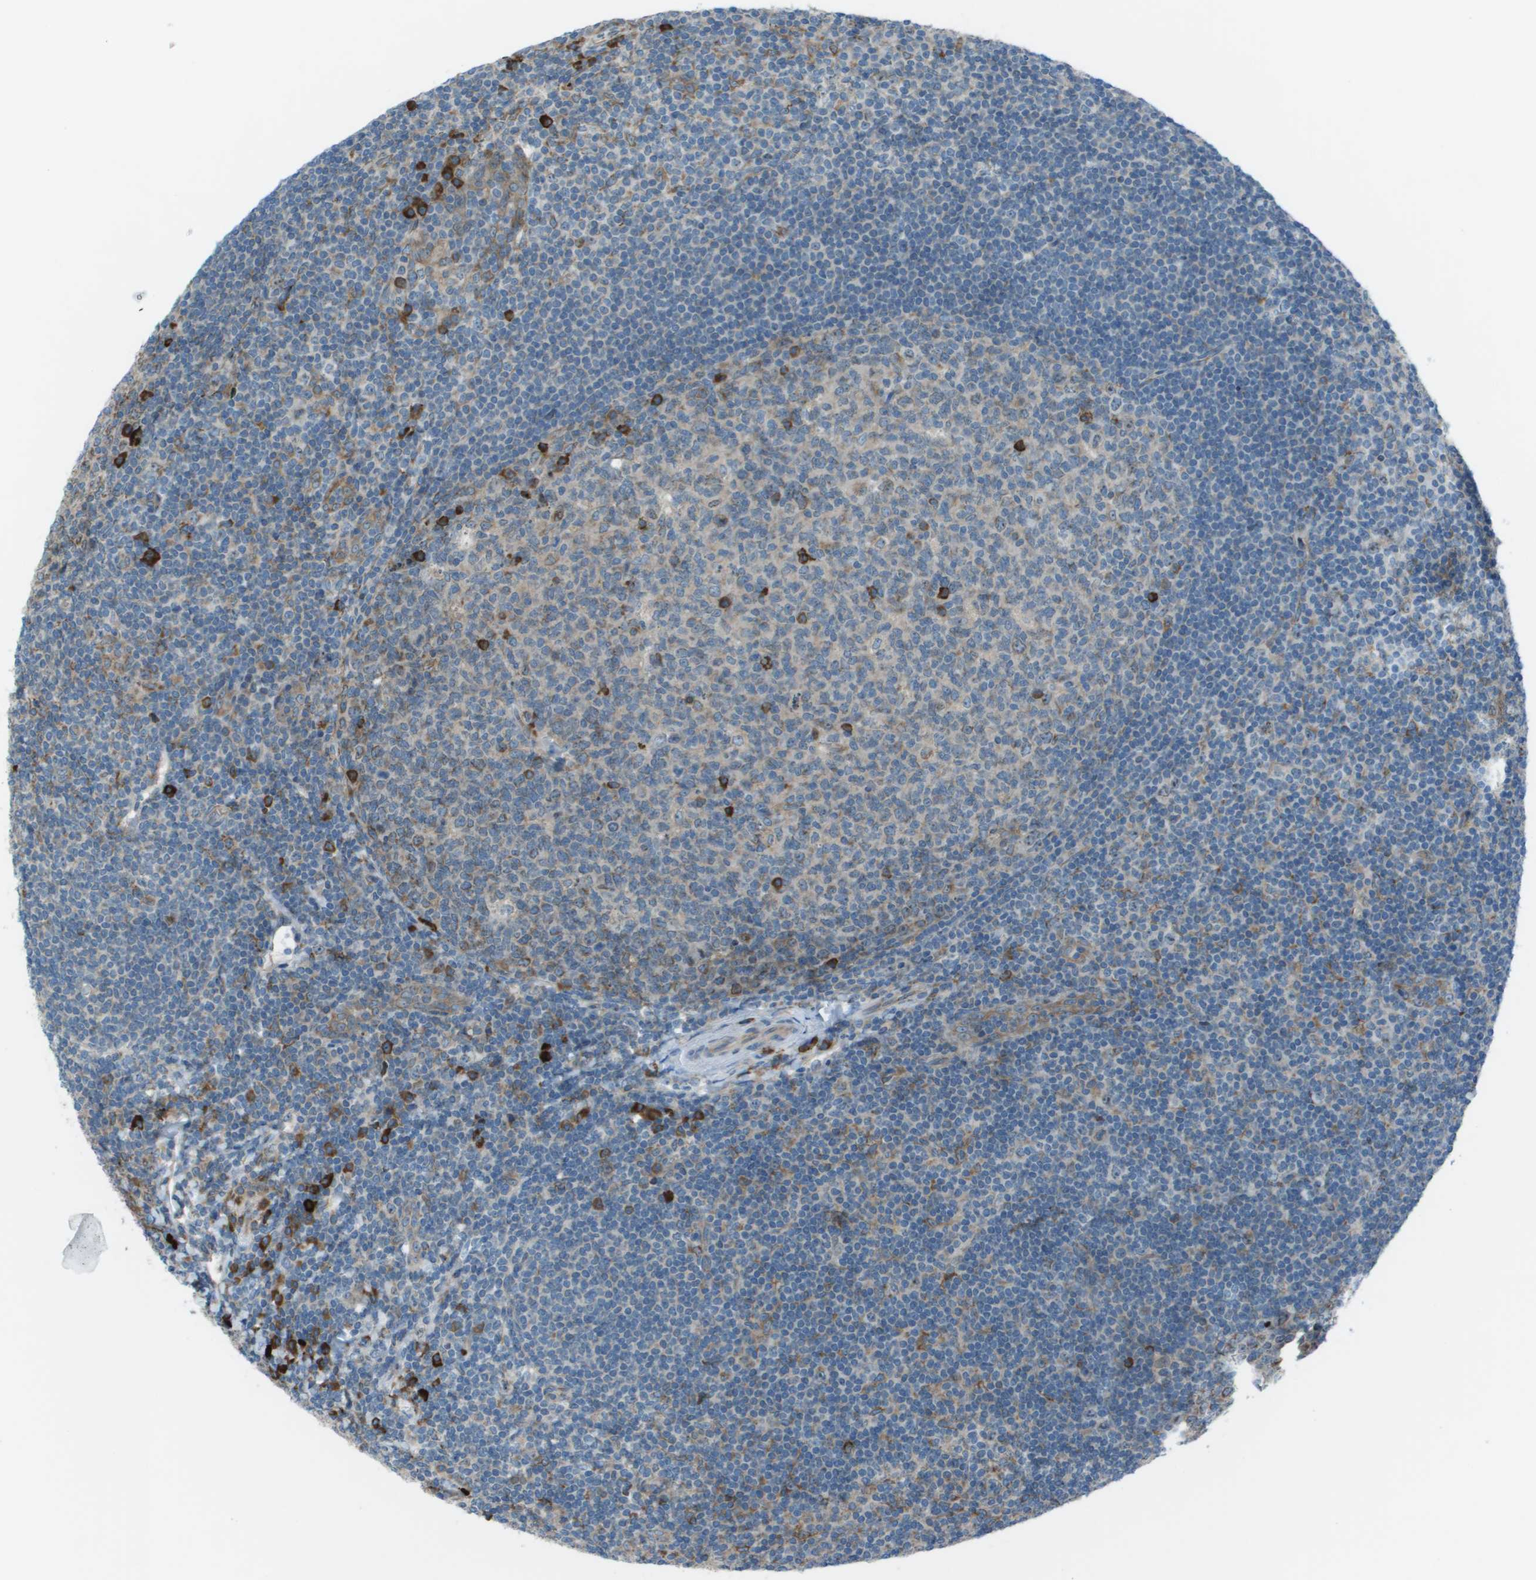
{"staining": {"intensity": "strong", "quantity": "<25%", "location": "cytoplasmic/membranous"}, "tissue": "tonsil", "cell_type": "Germinal center cells", "image_type": "normal", "snomed": [{"axis": "morphology", "description": "Normal tissue, NOS"}, {"axis": "topography", "description": "Tonsil"}], "caption": "This histopathology image demonstrates unremarkable tonsil stained with IHC to label a protein in brown. The cytoplasmic/membranous of germinal center cells show strong positivity for the protein. Nuclei are counter-stained blue.", "gene": "UTS2", "patient": {"sex": "male", "age": 37}}